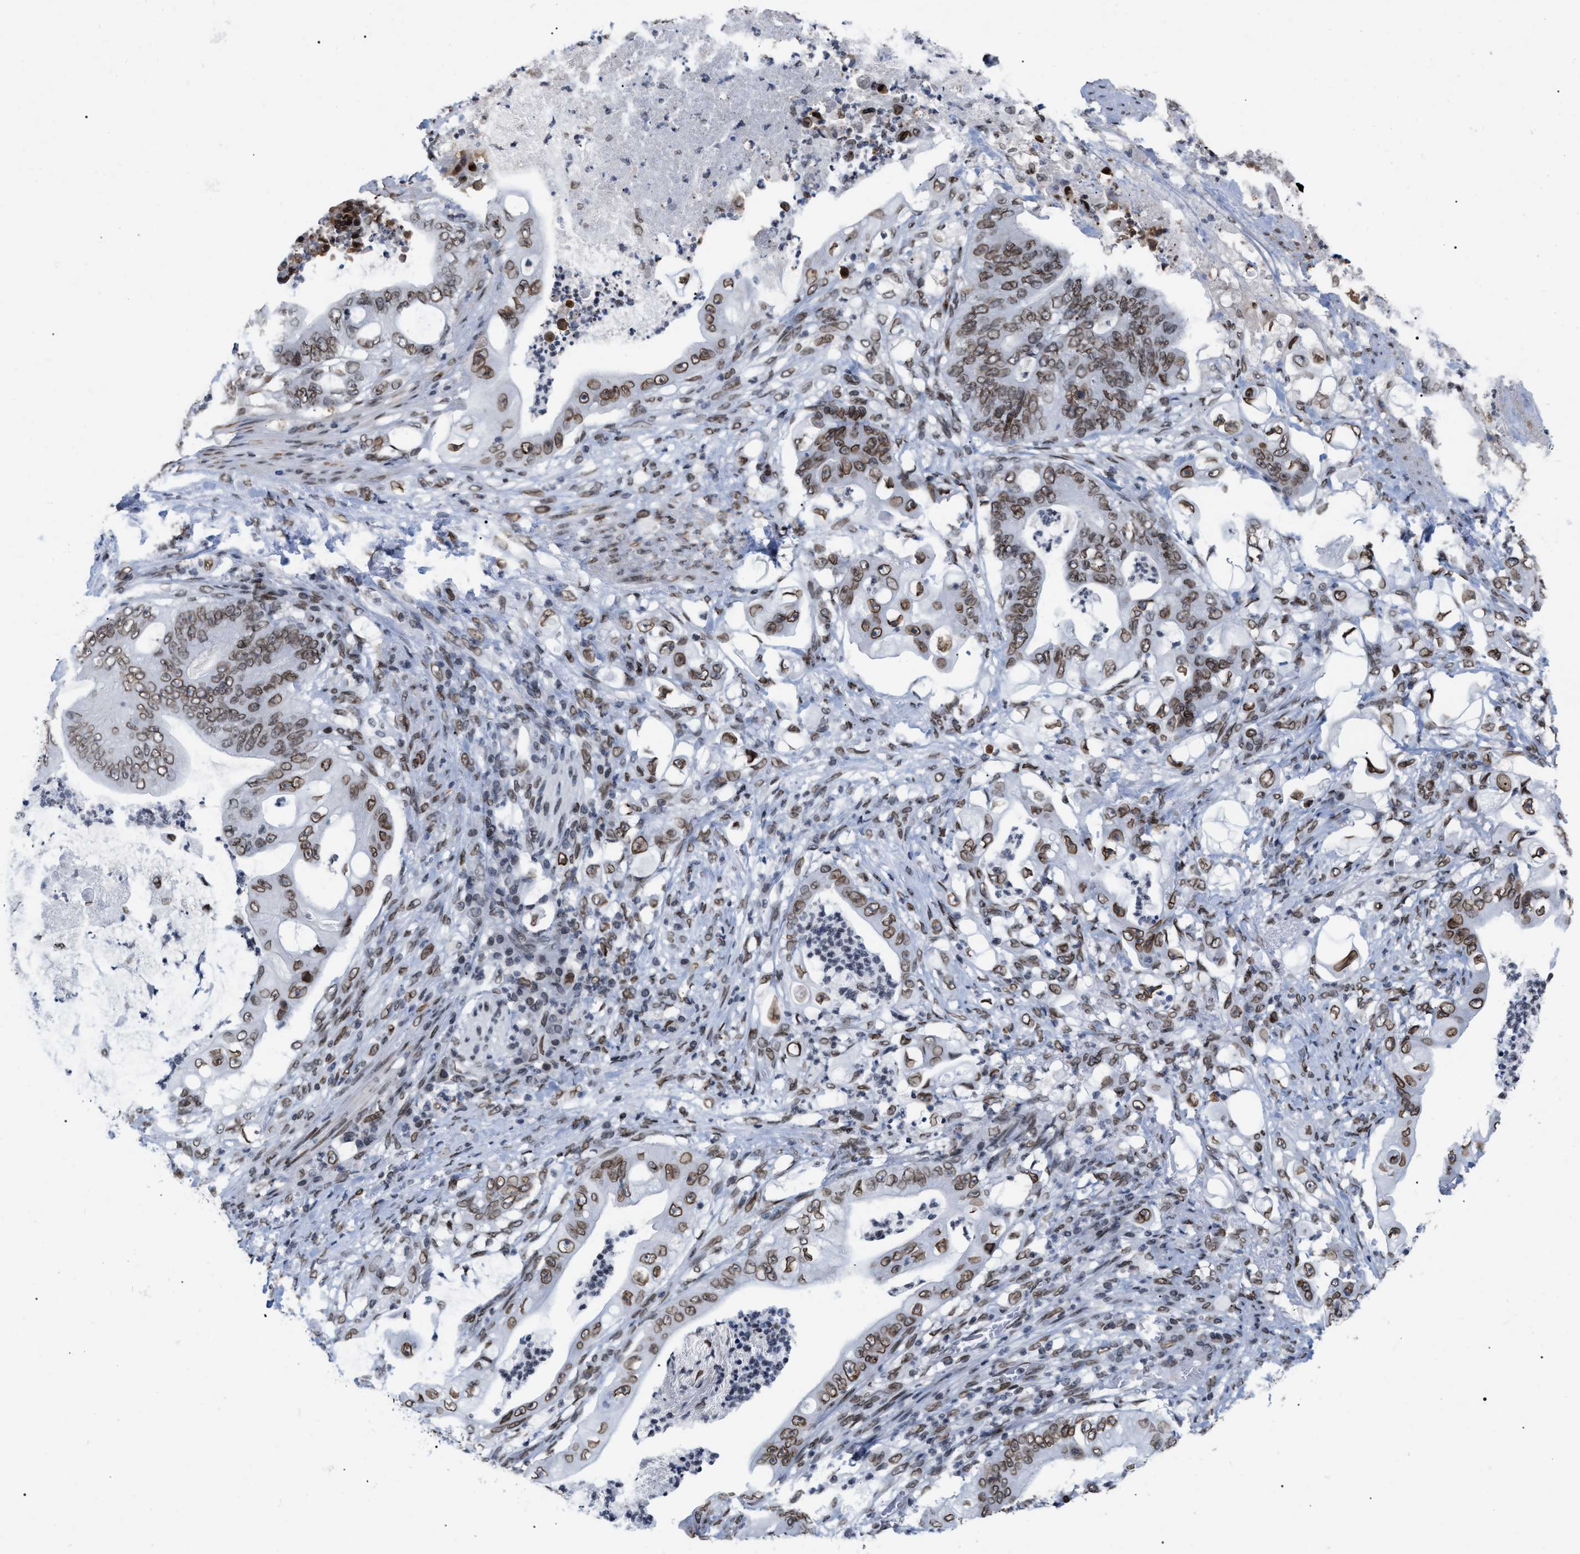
{"staining": {"intensity": "moderate", "quantity": ">75%", "location": "cytoplasmic/membranous,nuclear"}, "tissue": "stomach cancer", "cell_type": "Tumor cells", "image_type": "cancer", "snomed": [{"axis": "morphology", "description": "Adenocarcinoma, NOS"}, {"axis": "topography", "description": "Stomach"}], "caption": "Brown immunohistochemical staining in human stomach cancer exhibits moderate cytoplasmic/membranous and nuclear staining in approximately >75% of tumor cells. (IHC, brightfield microscopy, high magnification).", "gene": "TPR", "patient": {"sex": "female", "age": 73}}